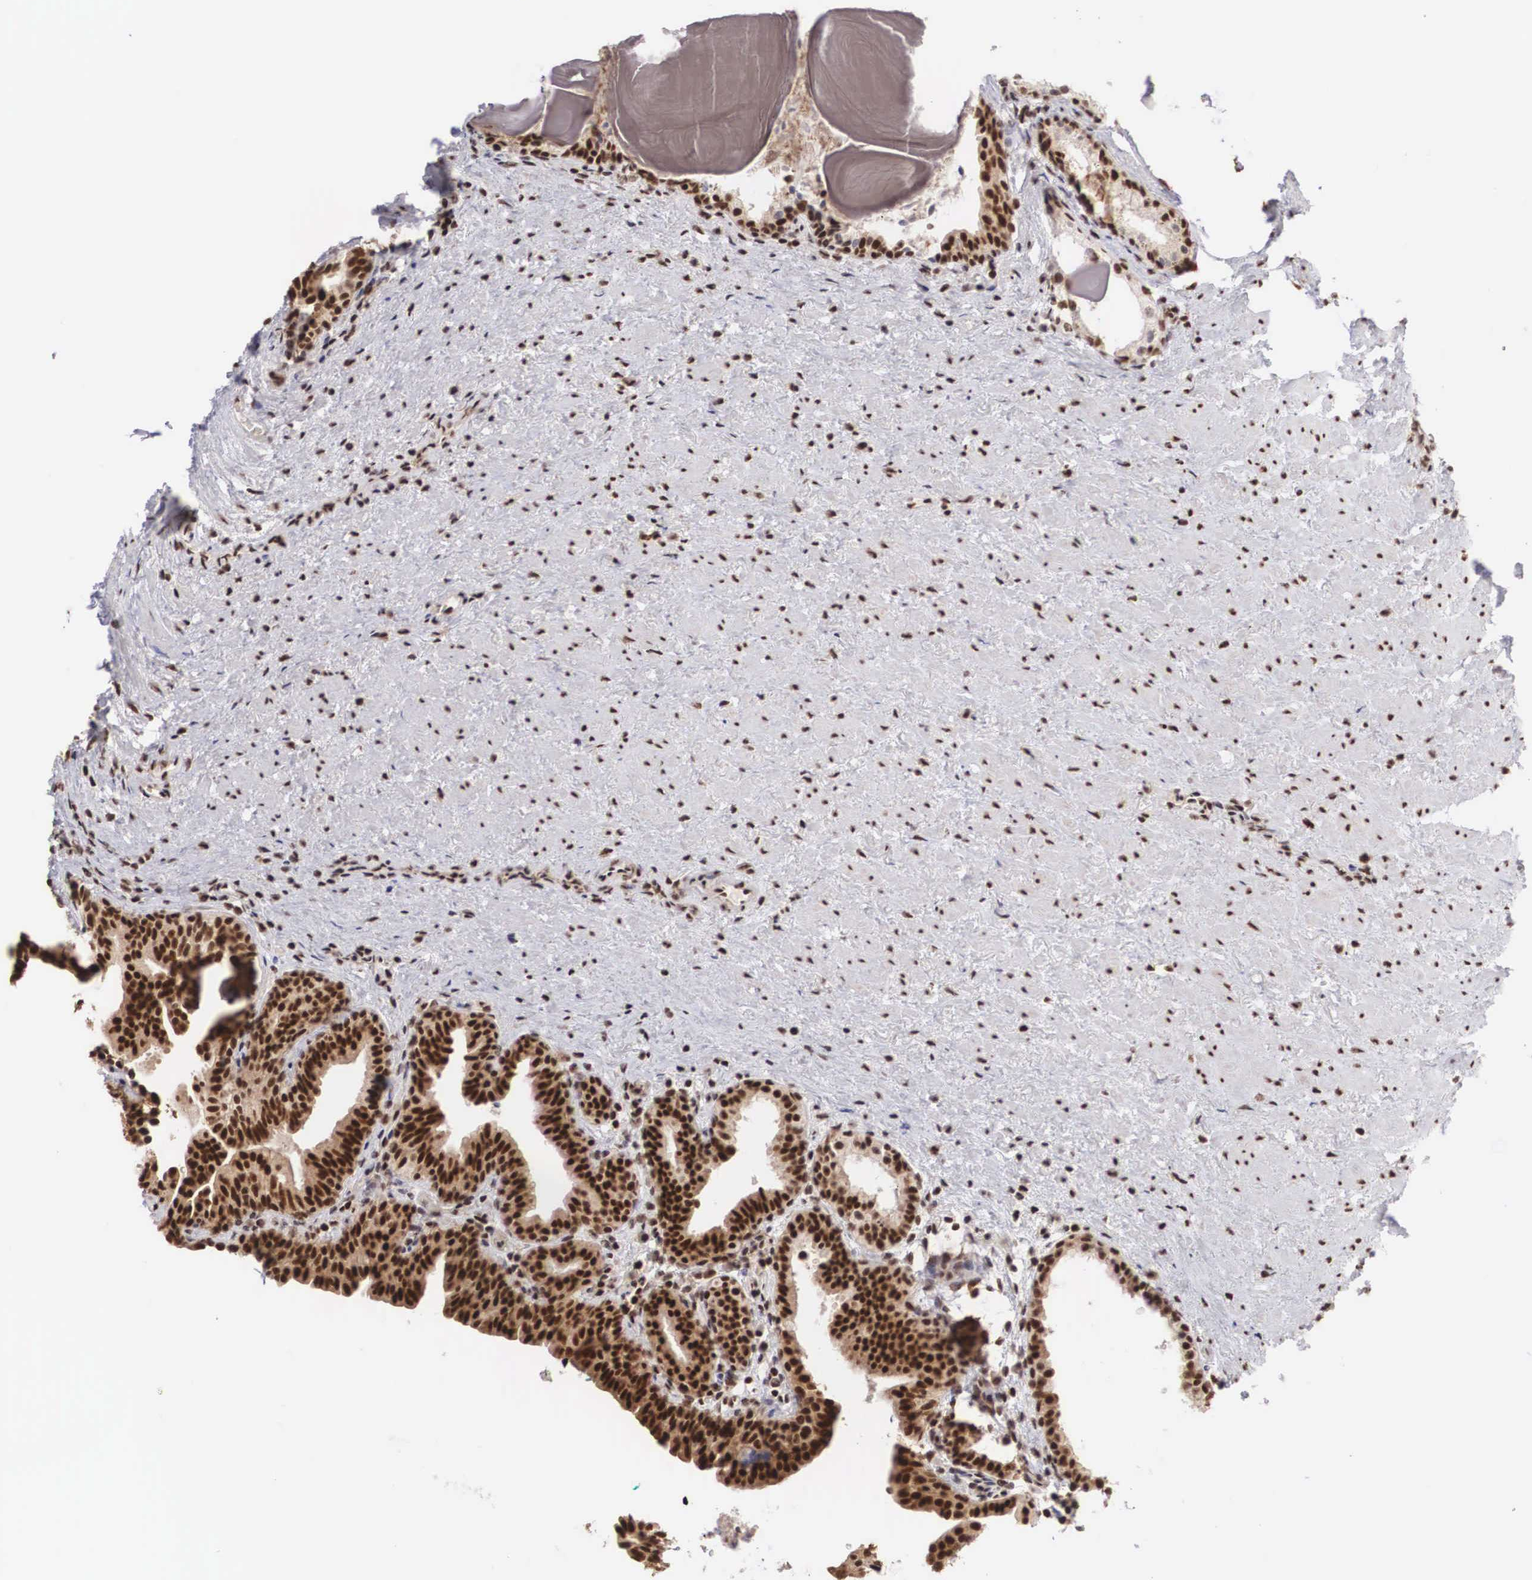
{"staining": {"intensity": "strong", "quantity": ">75%", "location": "nuclear"}, "tissue": "prostate", "cell_type": "Glandular cells", "image_type": "normal", "snomed": [{"axis": "morphology", "description": "Normal tissue, NOS"}, {"axis": "topography", "description": "Prostate"}], "caption": "Protein expression analysis of benign human prostate reveals strong nuclear expression in approximately >75% of glandular cells. Using DAB (brown) and hematoxylin (blue) stains, captured at high magnification using brightfield microscopy.", "gene": "HTATSF1", "patient": {"sex": "male", "age": 65}}